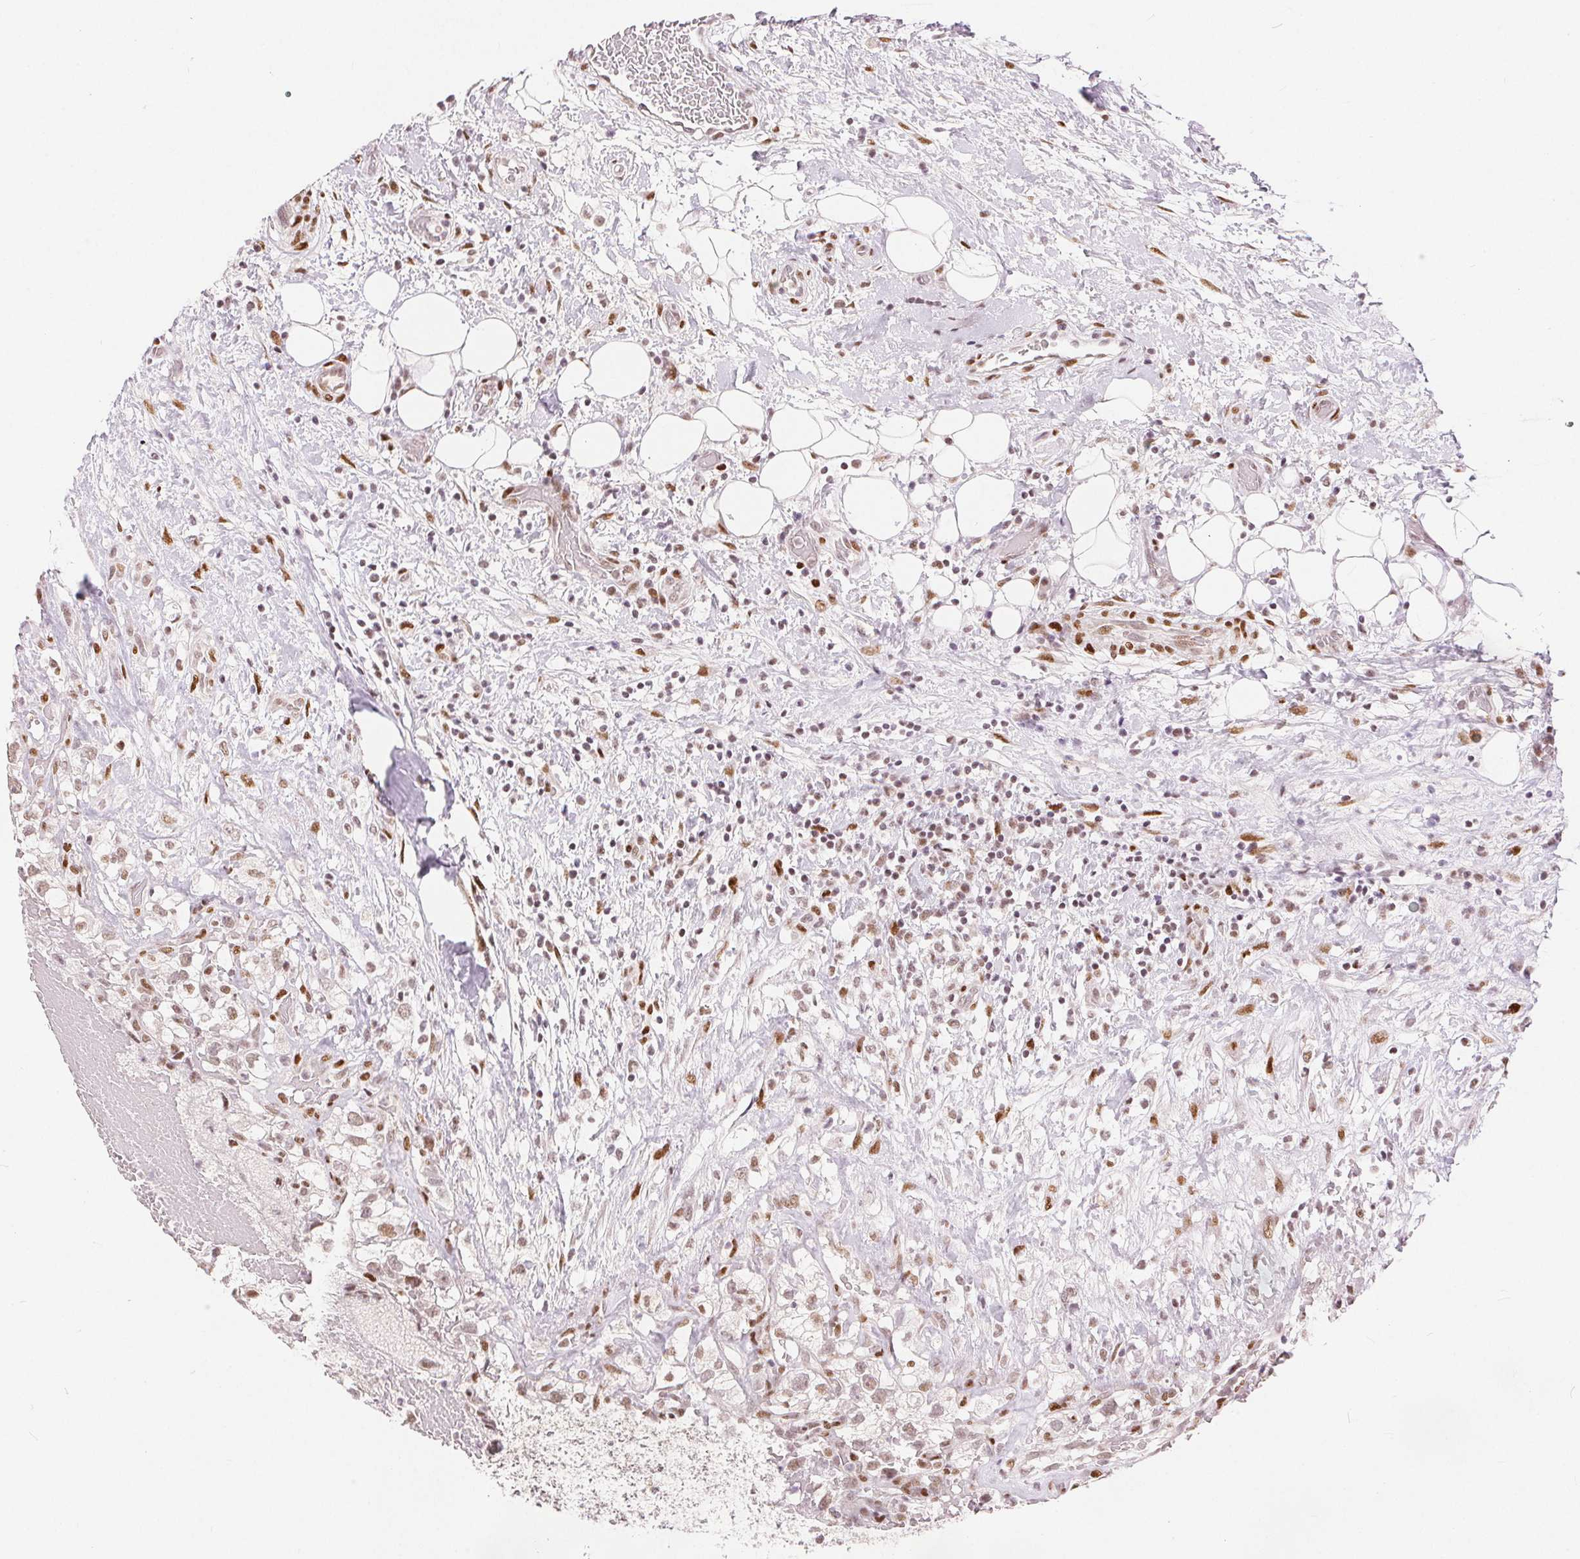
{"staining": {"intensity": "weak", "quantity": ">75%", "location": "nuclear"}, "tissue": "renal cancer", "cell_type": "Tumor cells", "image_type": "cancer", "snomed": [{"axis": "morphology", "description": "Adenocarcinoma, NOS"}, {"axis": "topography", "description": "Kidney"}], "caption": "Protein staining shows weak nuclear expression in about >75% of tumor cells in renal cancer (adenocarcinoma). (DAB IHC, brown staining for protein, blue staining for nuclei).", "gene": "ZNF703", "patient": {"sex": "male", "age": 59}}